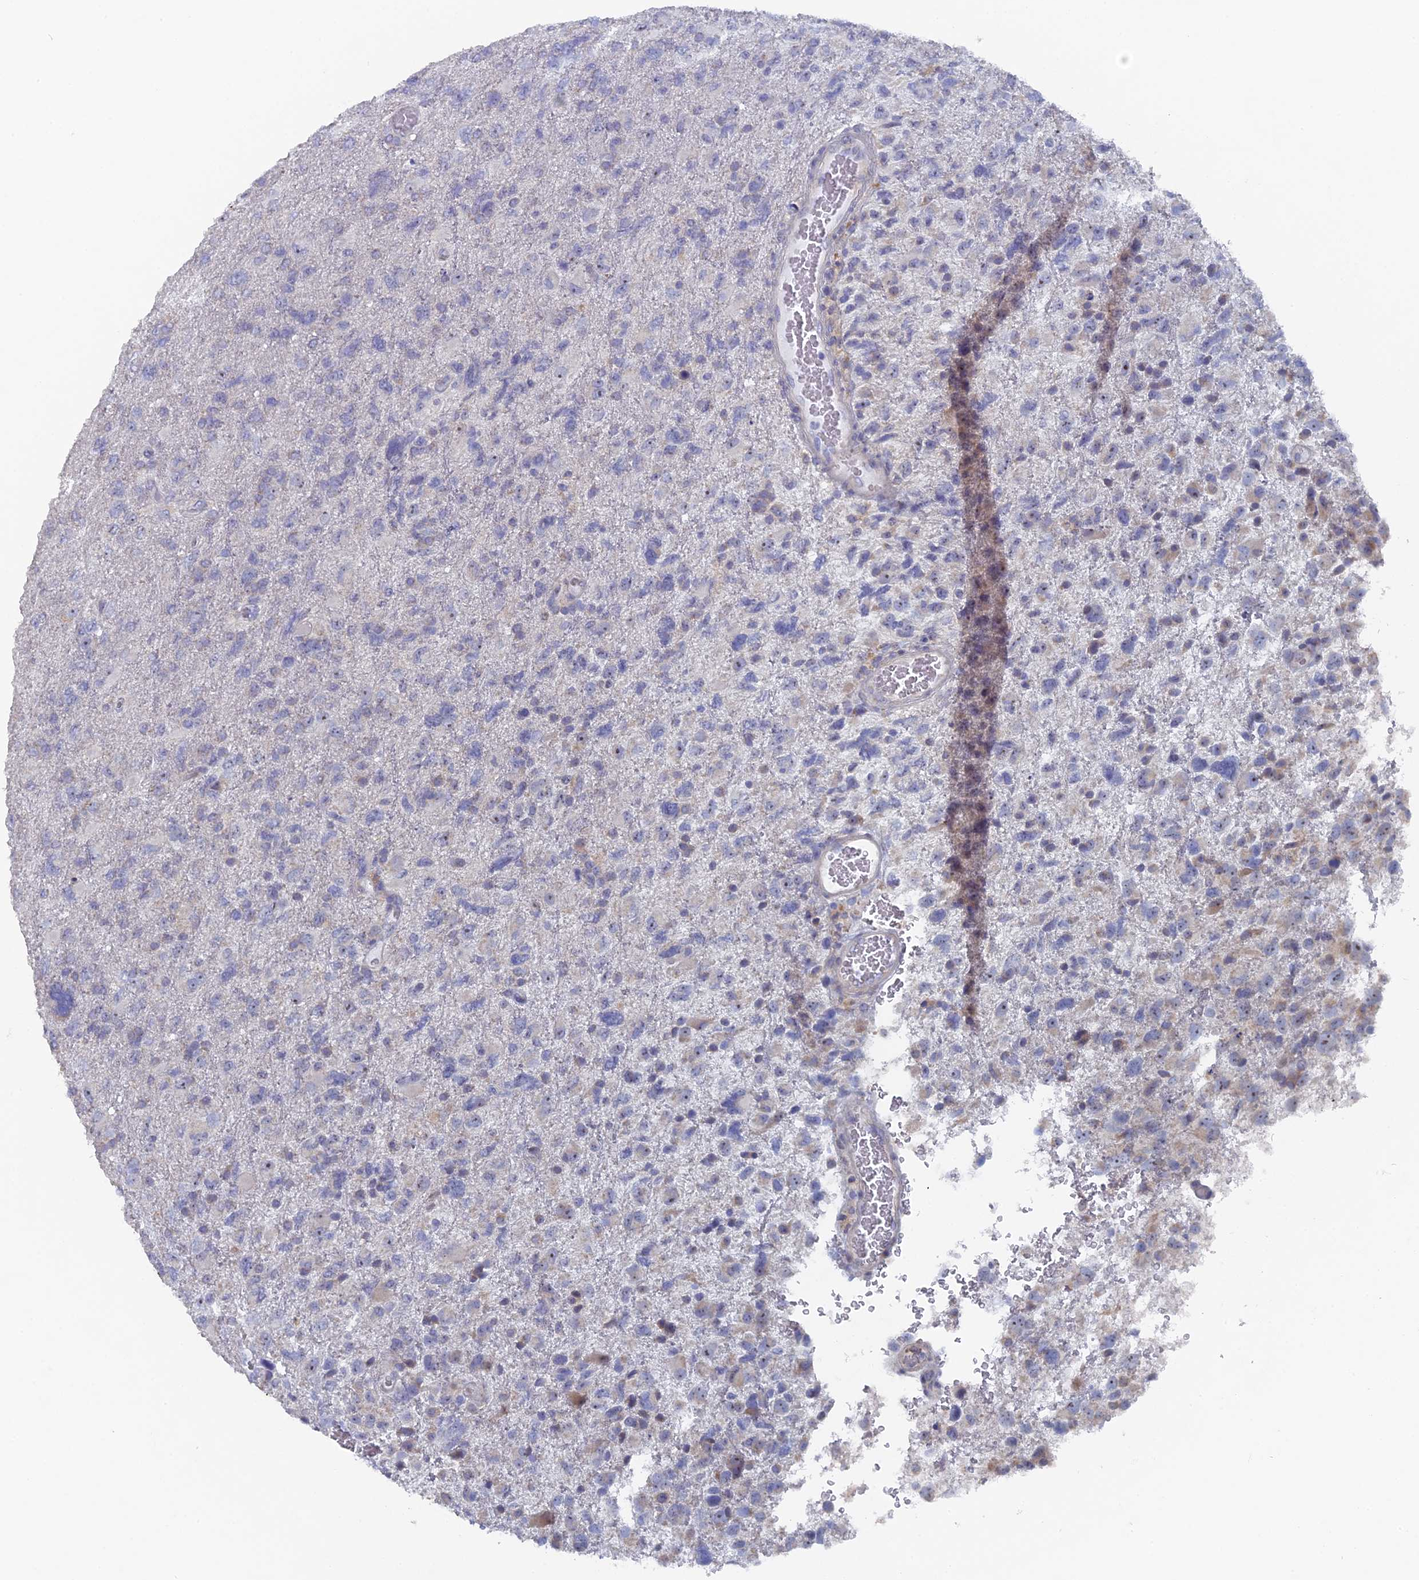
{"staining": {"intensity": "moderate", "quantity": "<25%", "location": "cytoplasmic/membranous"}, "tissue": "glioma", "cell_type": "Tumor cells", "image_type": "cancer", "snomed": [{"axis": "morphology", "description": "Glioma, malignant, High grade"}, {"axis": "topography", "description": "Brain"}], "caption": "Protein staining by IHC exhibits moderate cytoplasmic/membranous positivity in about <25% of tumor cells in malignant glioma (high-grade). (DAB (3,3'-diaminobenzidine) = brown stain, brightfield microscopy at high magnification).", "gene": "SRFBP1", "patient": {"sex": "male", "age": 61}}